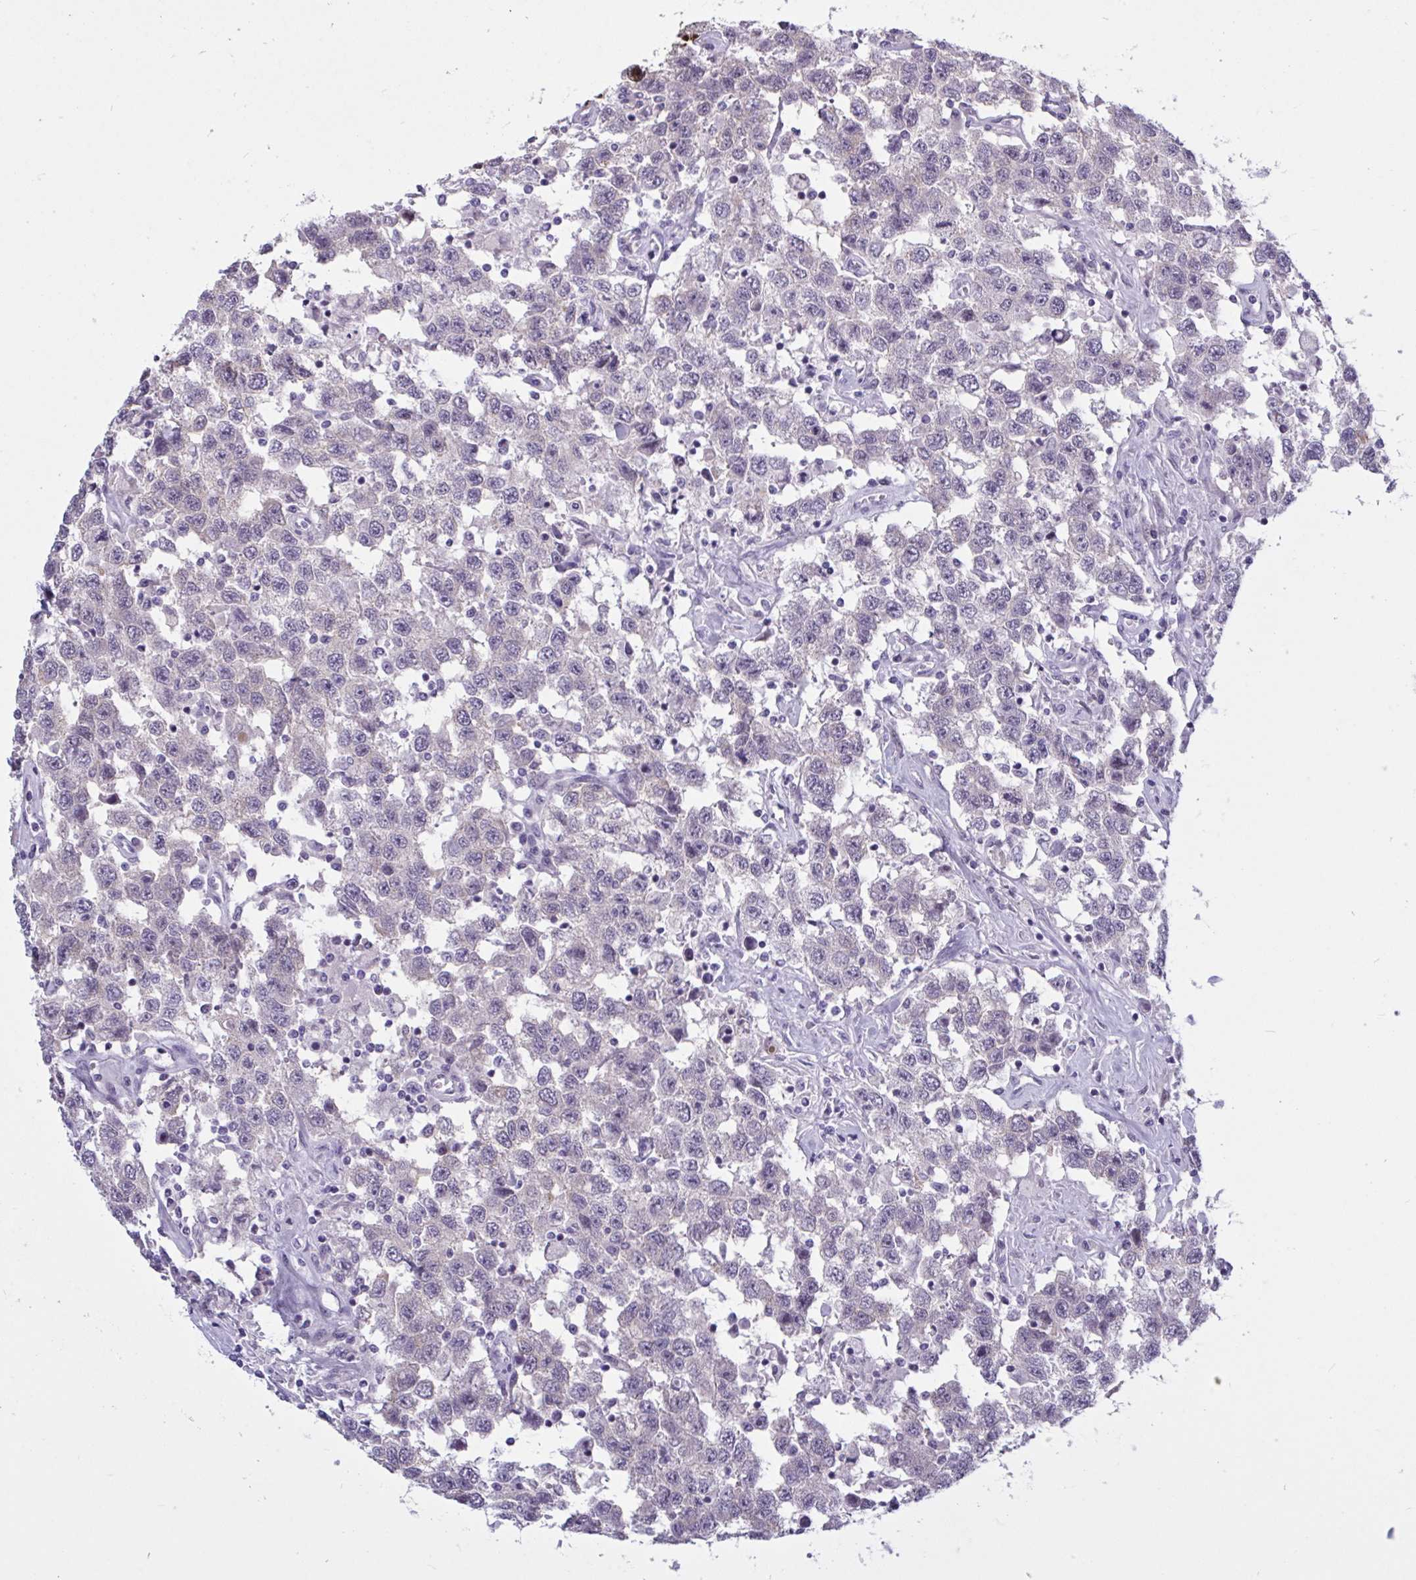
{"staining": {"intensity": "negative", "quantity": "none", "location": "none"}, "tissue": "testis cancer", "cell_type": "Tumor cells", "image_type": "cancer", "snomed": [{"axis": "morphology", "description": "Seminoma, NOS"}, {"axis": "topography", "description": "Testis"}], "caption": "Histopathology image shows no protein expression in tumor cells of testis cancer (seminoma) tissue. (Stains: DAB IHC with hematoxylin counter stain, Microscopy: brightfield microscopy at high magnification).", "gene": "TCEAL8", "patient": {"sex": "male", "age": 41}}